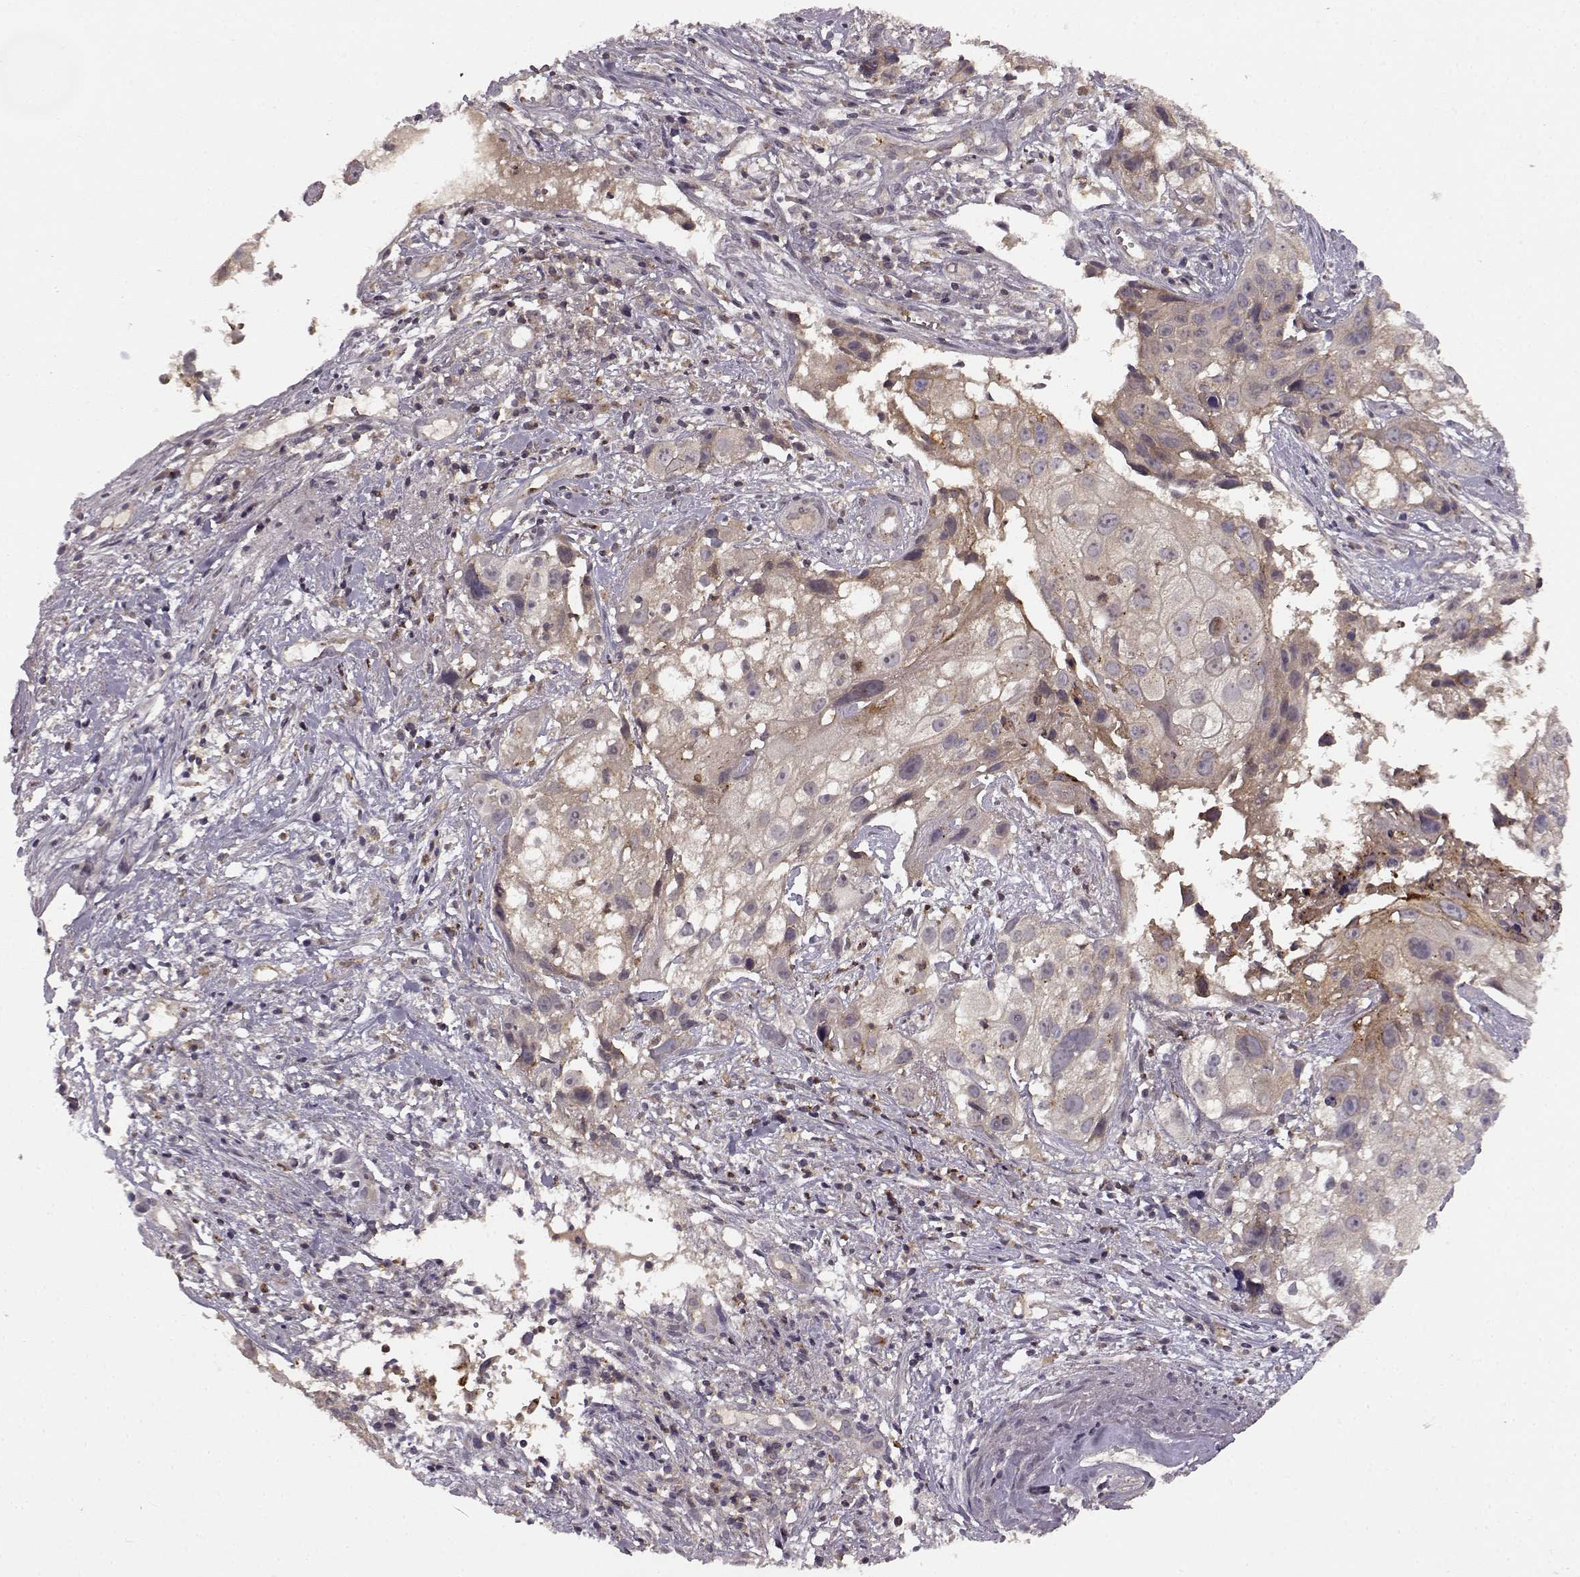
{"staining": {"intensity": "weak", "quantity": "25%-75%", "location": "cytoplasmic/membranous"}, "tissue": "cervical cancer", "cell_type": "Tumor cells", "image_type": "cancer", "snomed": [{"axis": "morphology", "description": "Squamous cell carcinoma, NOS"}, {"axis": "topography", "description": "Cervix"}], "caption": "This histopathology image reveals IHC staining of cervical cancer, with low weak cytoplasmic/membranous expression in about 25%-75% of tumor cells.", "gene": "IFRD2", "patient": {"sex": "female", "age": 53}}